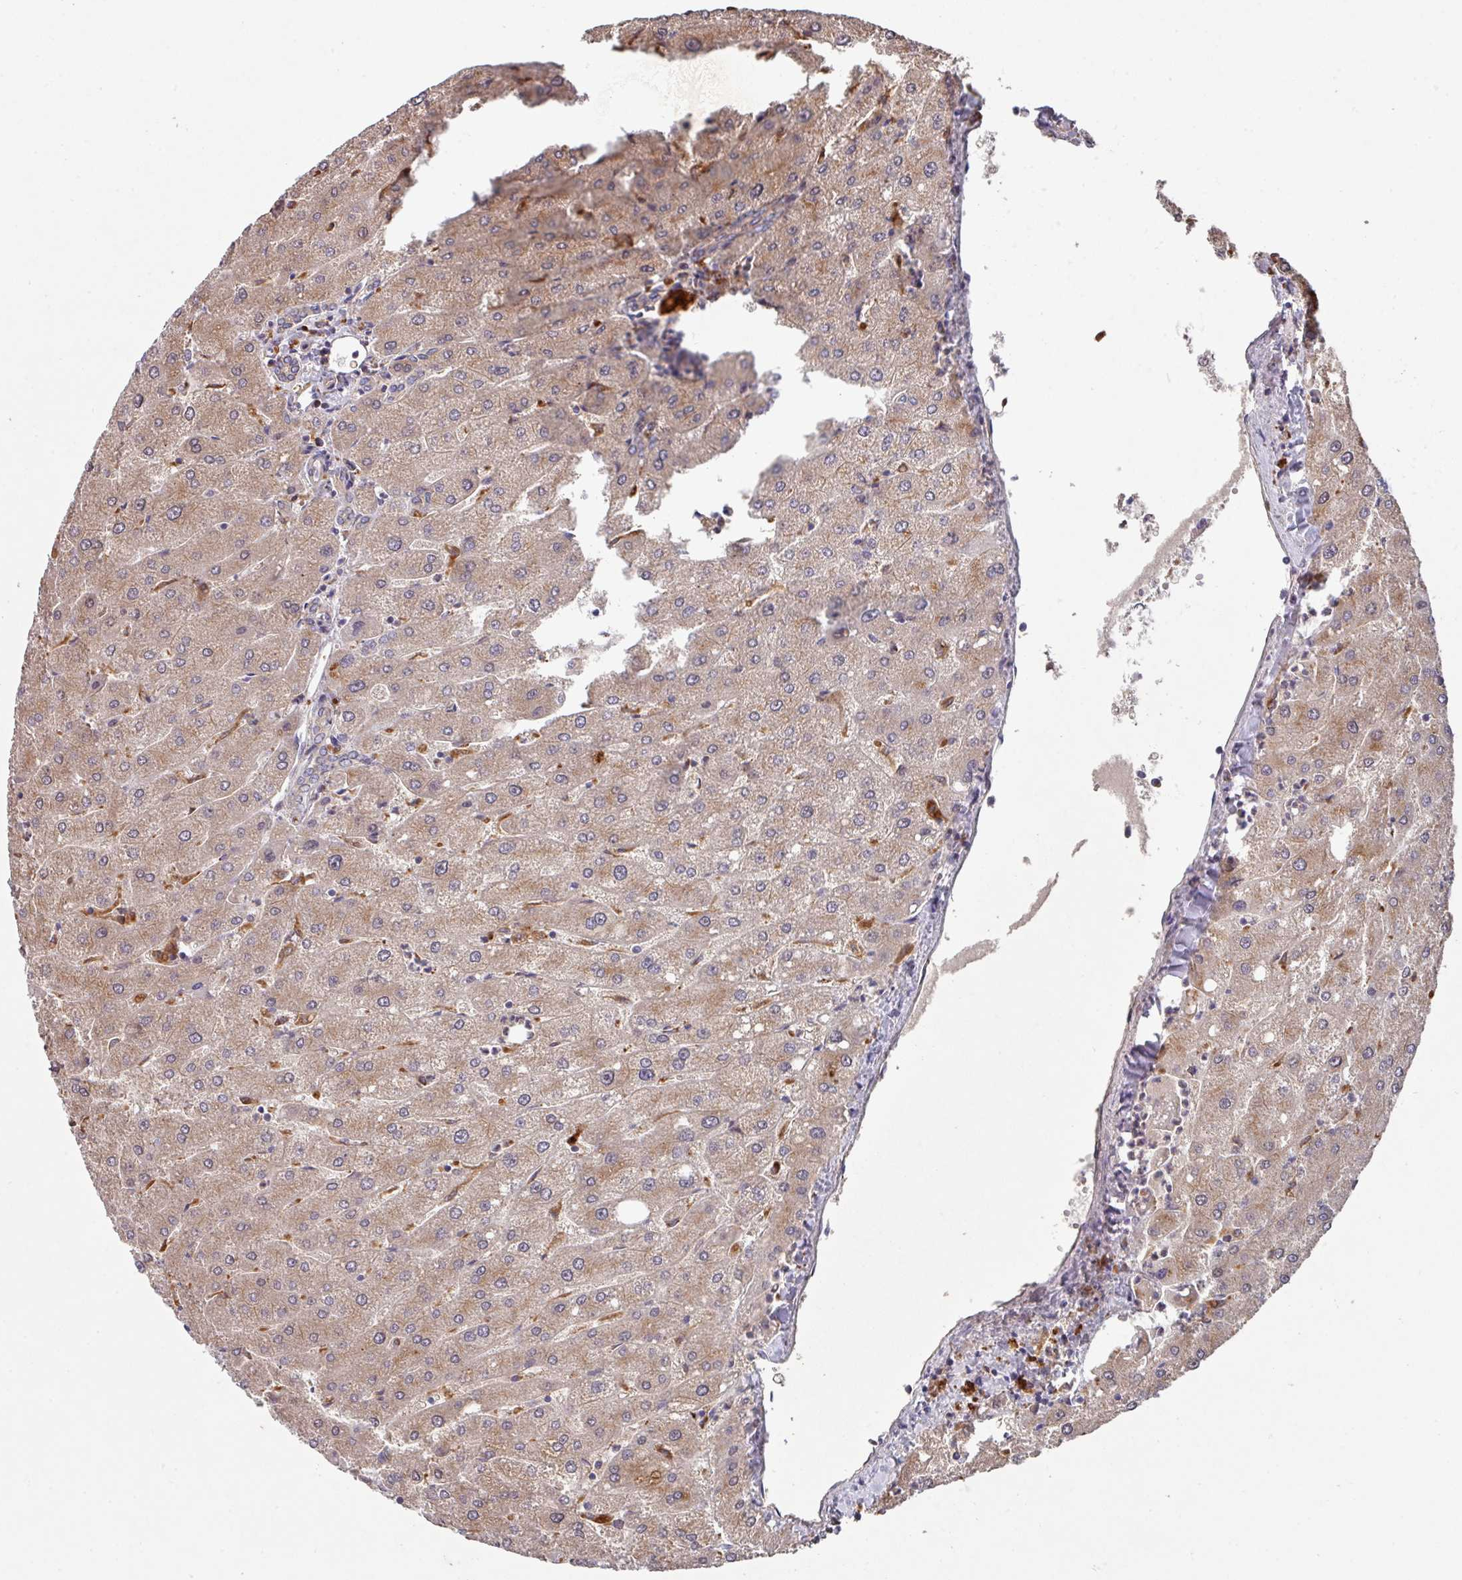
{"staining": {"intensity": "weak", "quantity": "<25%", "location": "cytoplasmic/membranous"}, "tissue": "liver", "cell_type": "Cholangiocytes", "image_type": "normal", "snomed": [{"axis": "morphology", "description": "Normal tissue, NOS"}, {"axis": "topography", "description": "Liver"}], "caption": "This is an immunohistochemistry (IHC) histopathology image of normal human liver. There is no expression in cholangiocytes.", "gene": "TRIM14", "patient": {"sex": "male", "age": 67}}